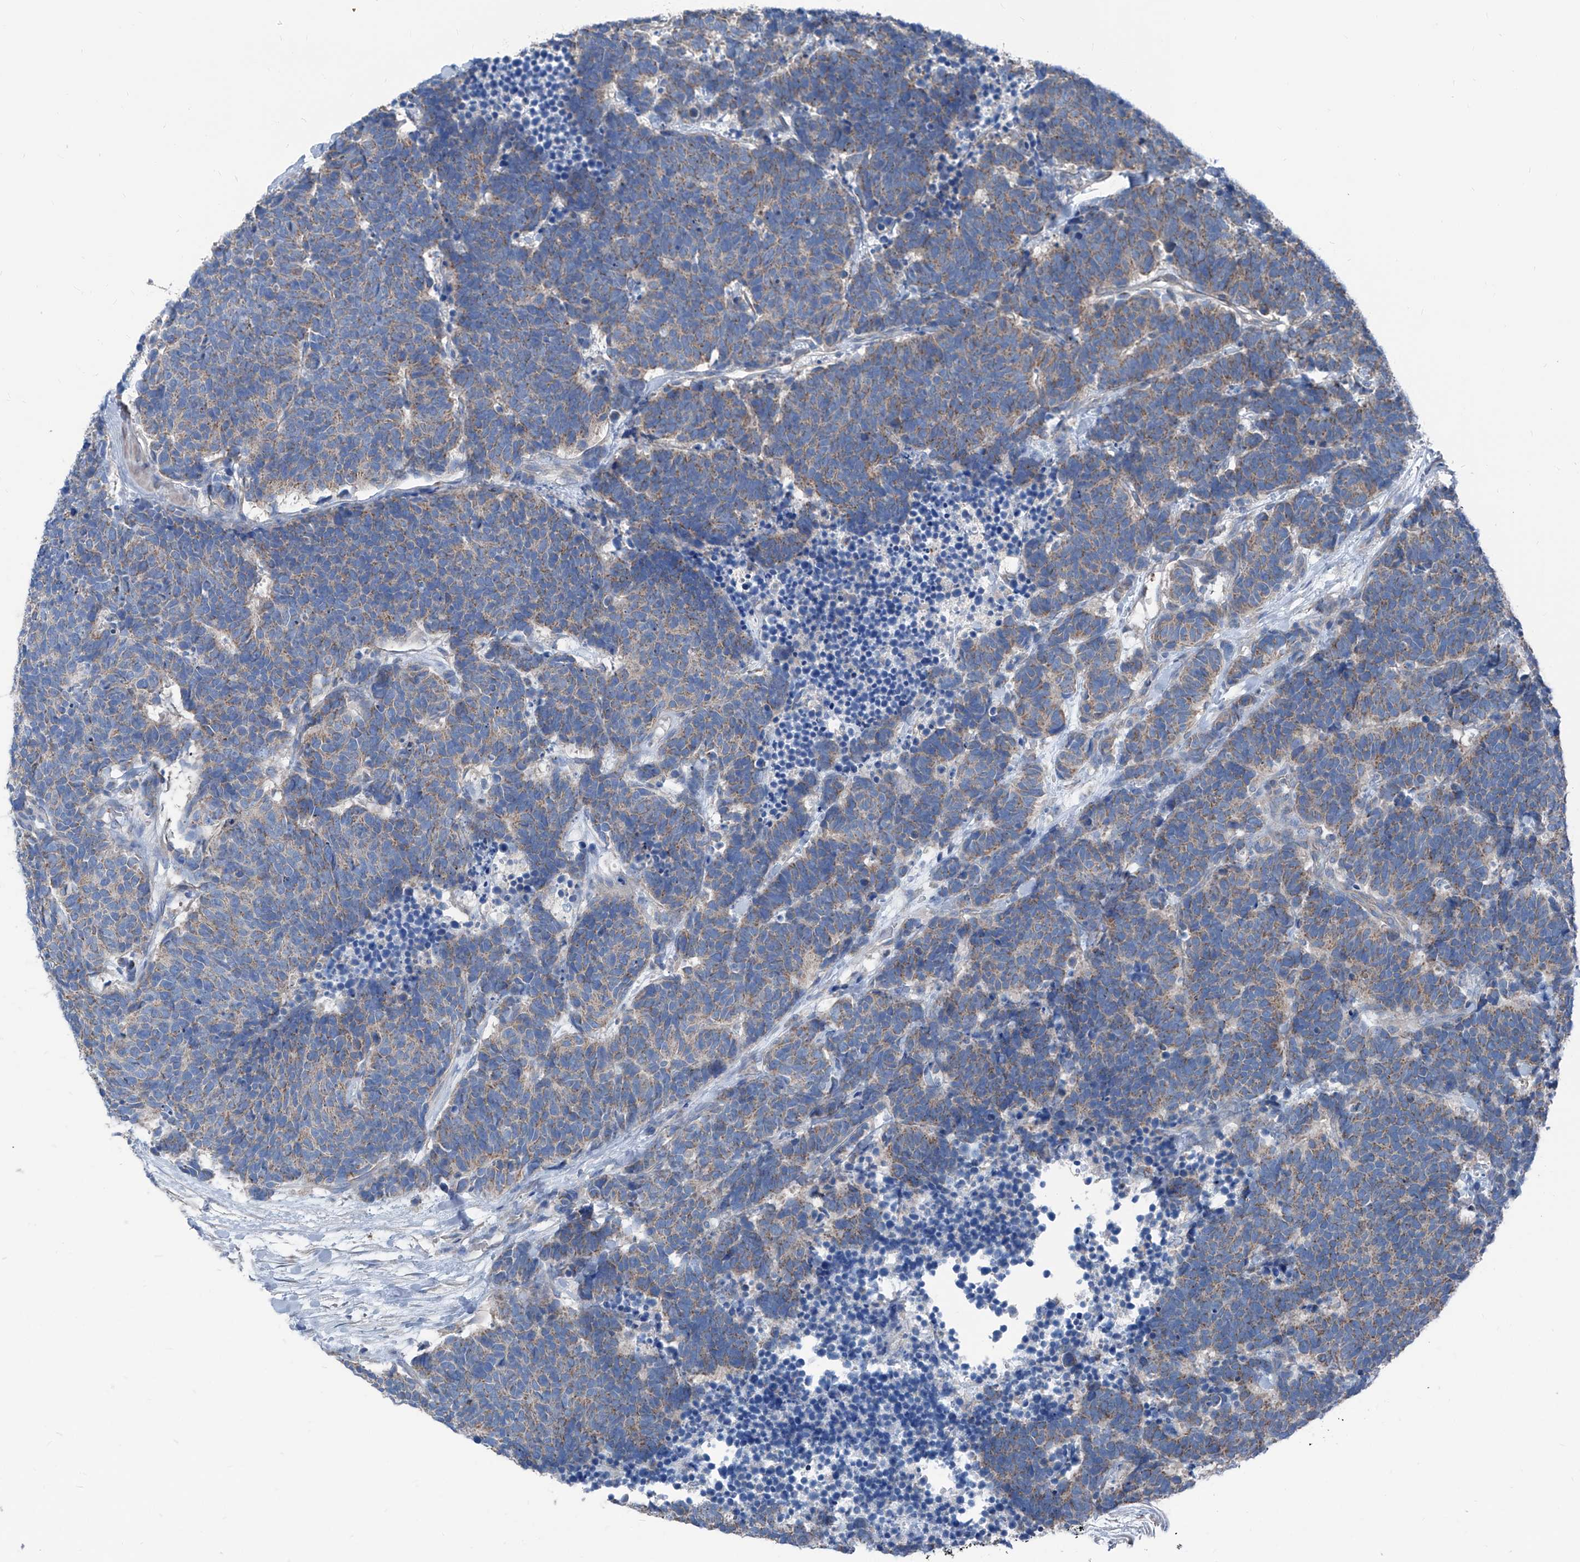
{"staining": {"intensity": "weak", "quantity": "25%-75%", "location": "cytoplasmic/membranous"}, "tissue": "carcinoid", "cell_type": "Tumor cells", "image_type": "cancer", "snomed": [{"axis": "morphology", "description": "Carcinoma, NOS"}, {"axis": "morphology", "description": "Carcinoid, malignant, NOS"}, {"axis": "topography", "description": "Urinary bladder"}], "caption": "Carcinoid stained for a protein displays weak cytoplasmic/membranous positivity in tumor cells.", "gene": "GPAT3", "patient": {"sex": "male", "age": 57}}